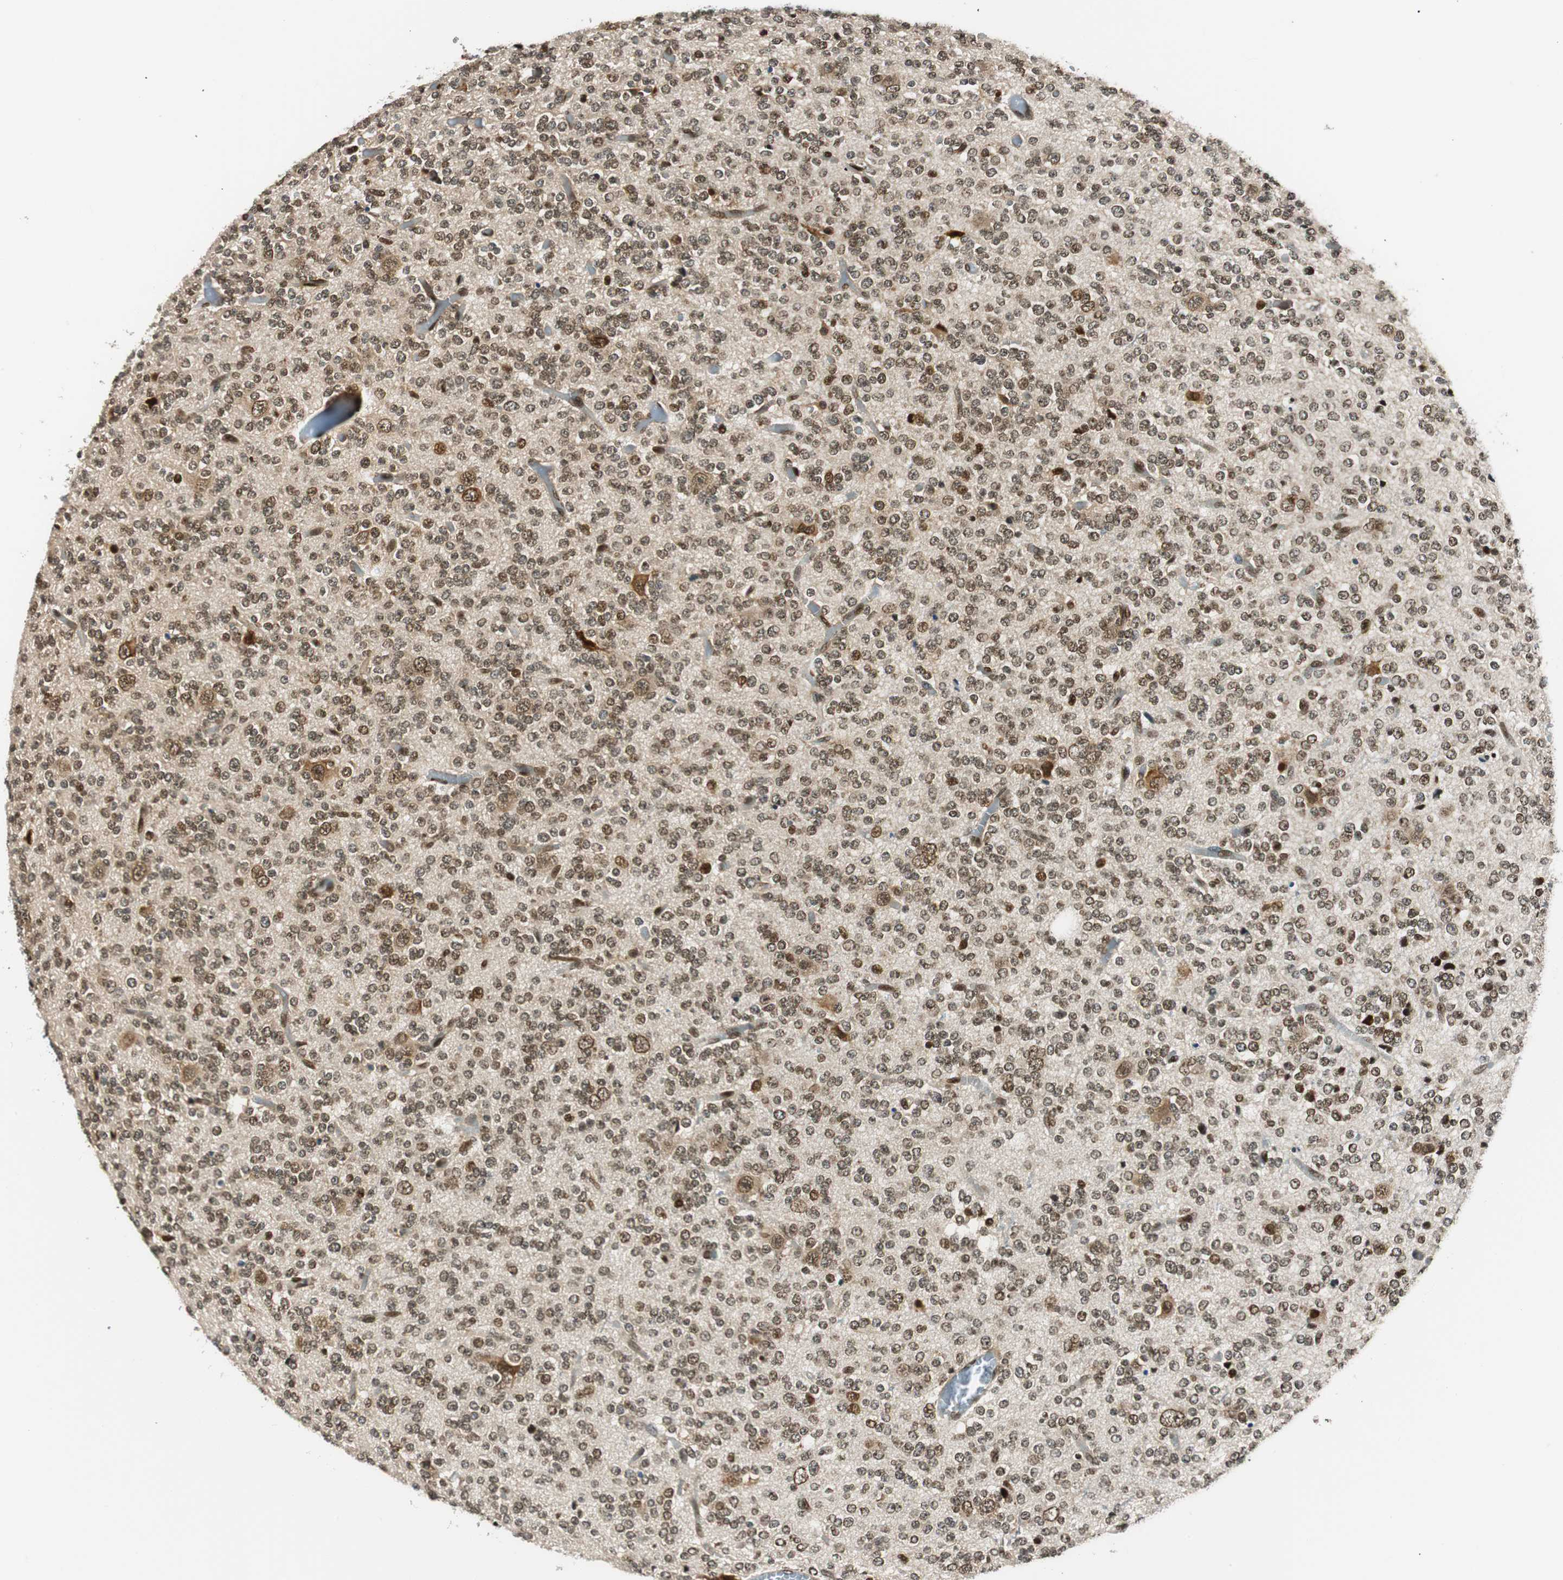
{"staining": {"intensity": "moderate", "quantity": ">75%", "location": "nuclear"}, "tissue": "glioma", "cell_type": "Tumor cells", "image_type": "cancer", "snomed": [{"axis": "morphology", "description": "Glioma, malignant, Low grade"}, {"axis": "topography", "description": "Brain"}], "caption": "Human glioma stained for a protein (brown) demonstrates moderate nuclear positive staining in about >75% of tumor cells.", "gene": "RING1", "patient": {"sex": "male", "age": 38}}